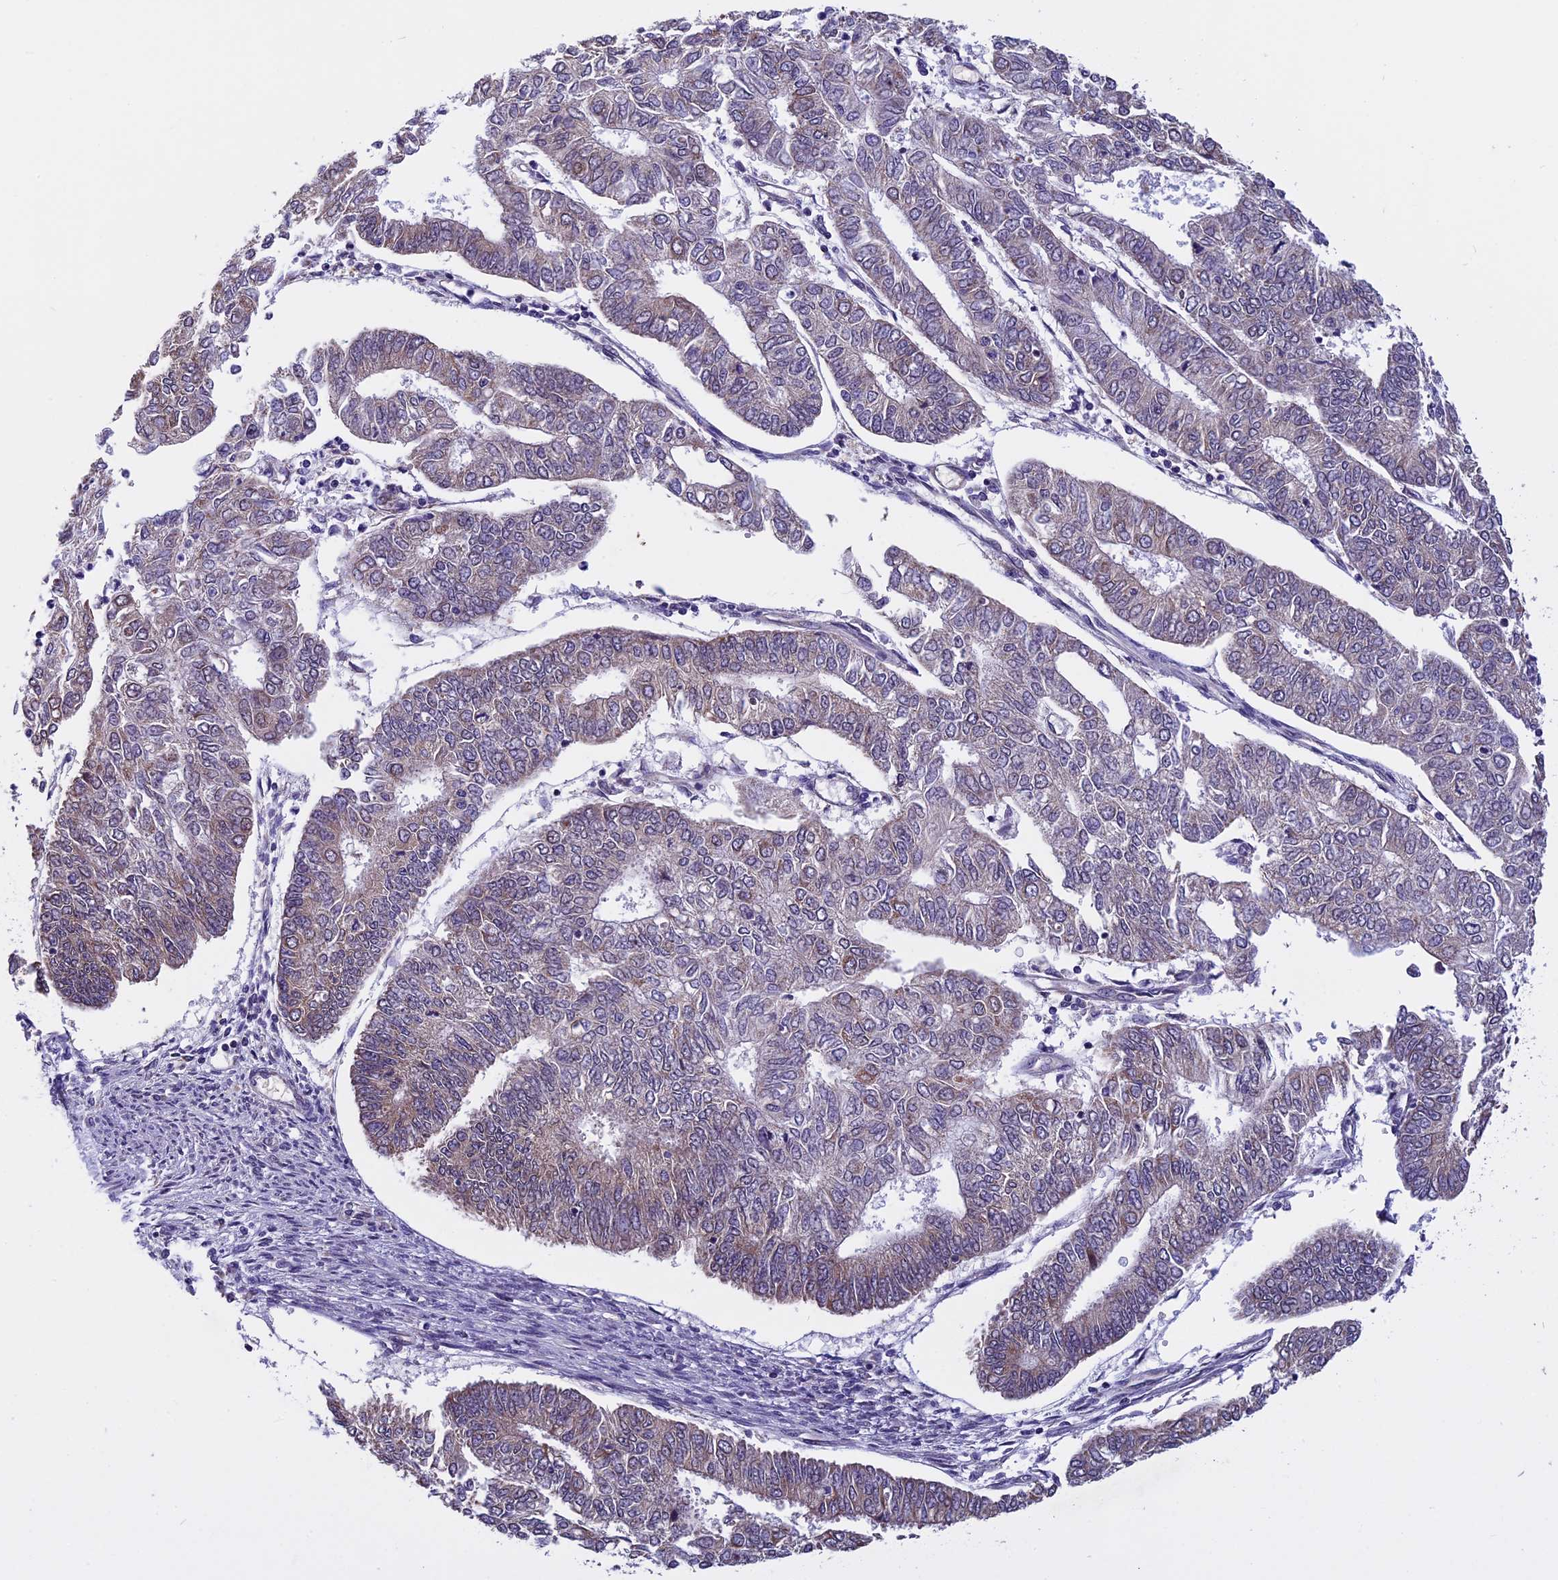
{"staining": {"intensity": "weak", "quantity": "25%-75%", "location": "cytoplasmic/membranous"}, "tissue": "endometrial cancer", "cell_type": "Tumor cells", "image_type": "cancer", "snomed": [{"axis": "morphology", "description": "Adenocarcinoma, NOS"}, {"axis": "topography", "description": "Endometrium"}], "caption": "Endometrial adenocarcinoma stained for a protein reveals weak cytoplasmic/membranous positivity in tumor cells. (brown staining indicates protein expression, while blue staining denotes nuclei).", "gene": "ZNF317", "patient": {"sex": "female", "age": 68}}